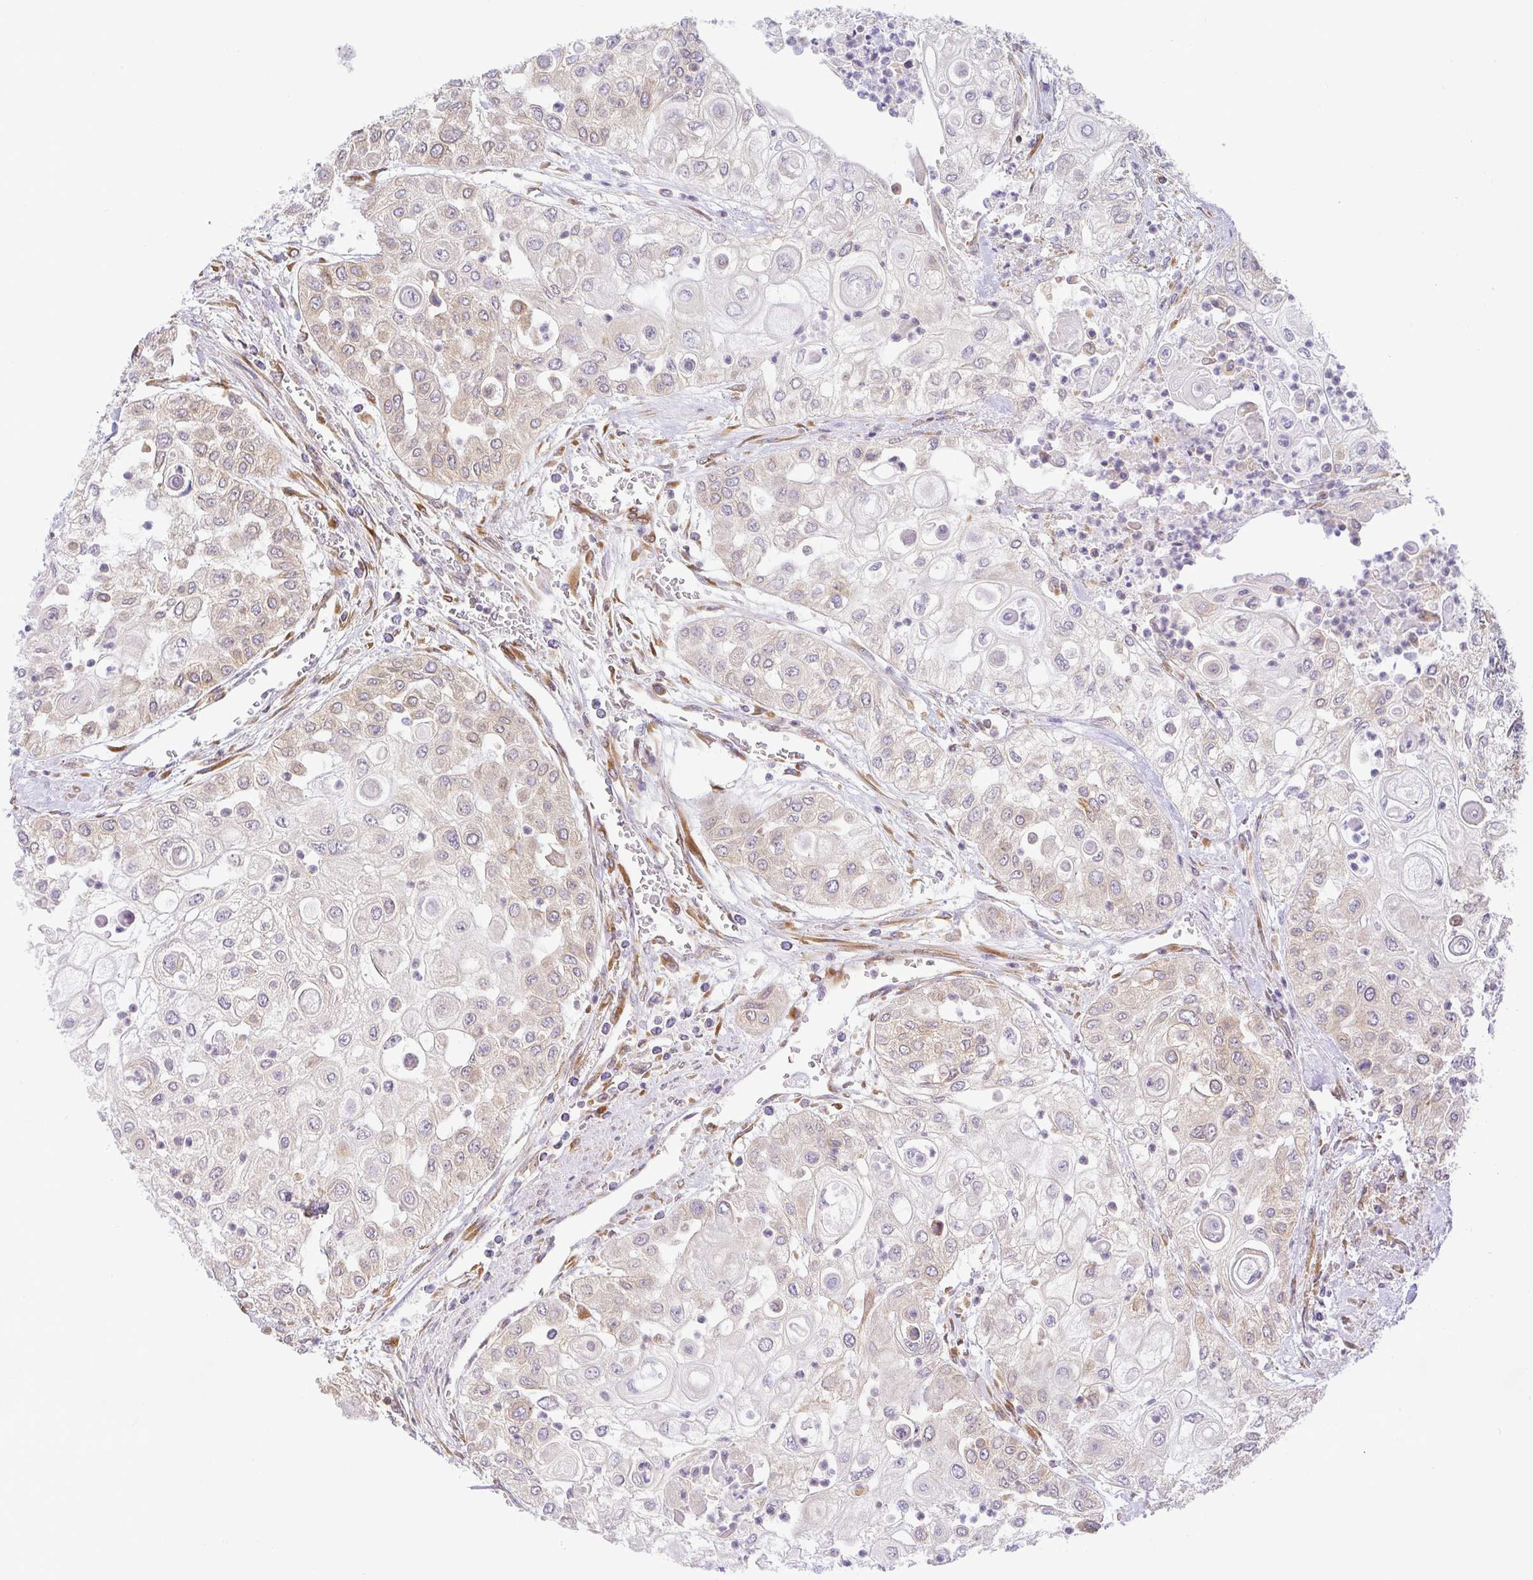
{"staining": {"intensity": "weak", "quantity": "<25%", "location": "cytoplasmic/membranous"}, "tissue": "urothelial cancer", "cell_type": "Tumor cells", "image_type": "cancer", "snomed": [{"axis": "morphology", "description": "Urothelial carcinoma, High grade"}, {"axis": "topography", "description": "Urinary bladder"}], "caption": "An image of human urothelial cancer is negative for staining in tumor cells. (Immunohistochemistry (ihc), brightfield microscopy, high magnification).", "gene": "DERL2", "patient": {"sex": "female", "age": 79}}